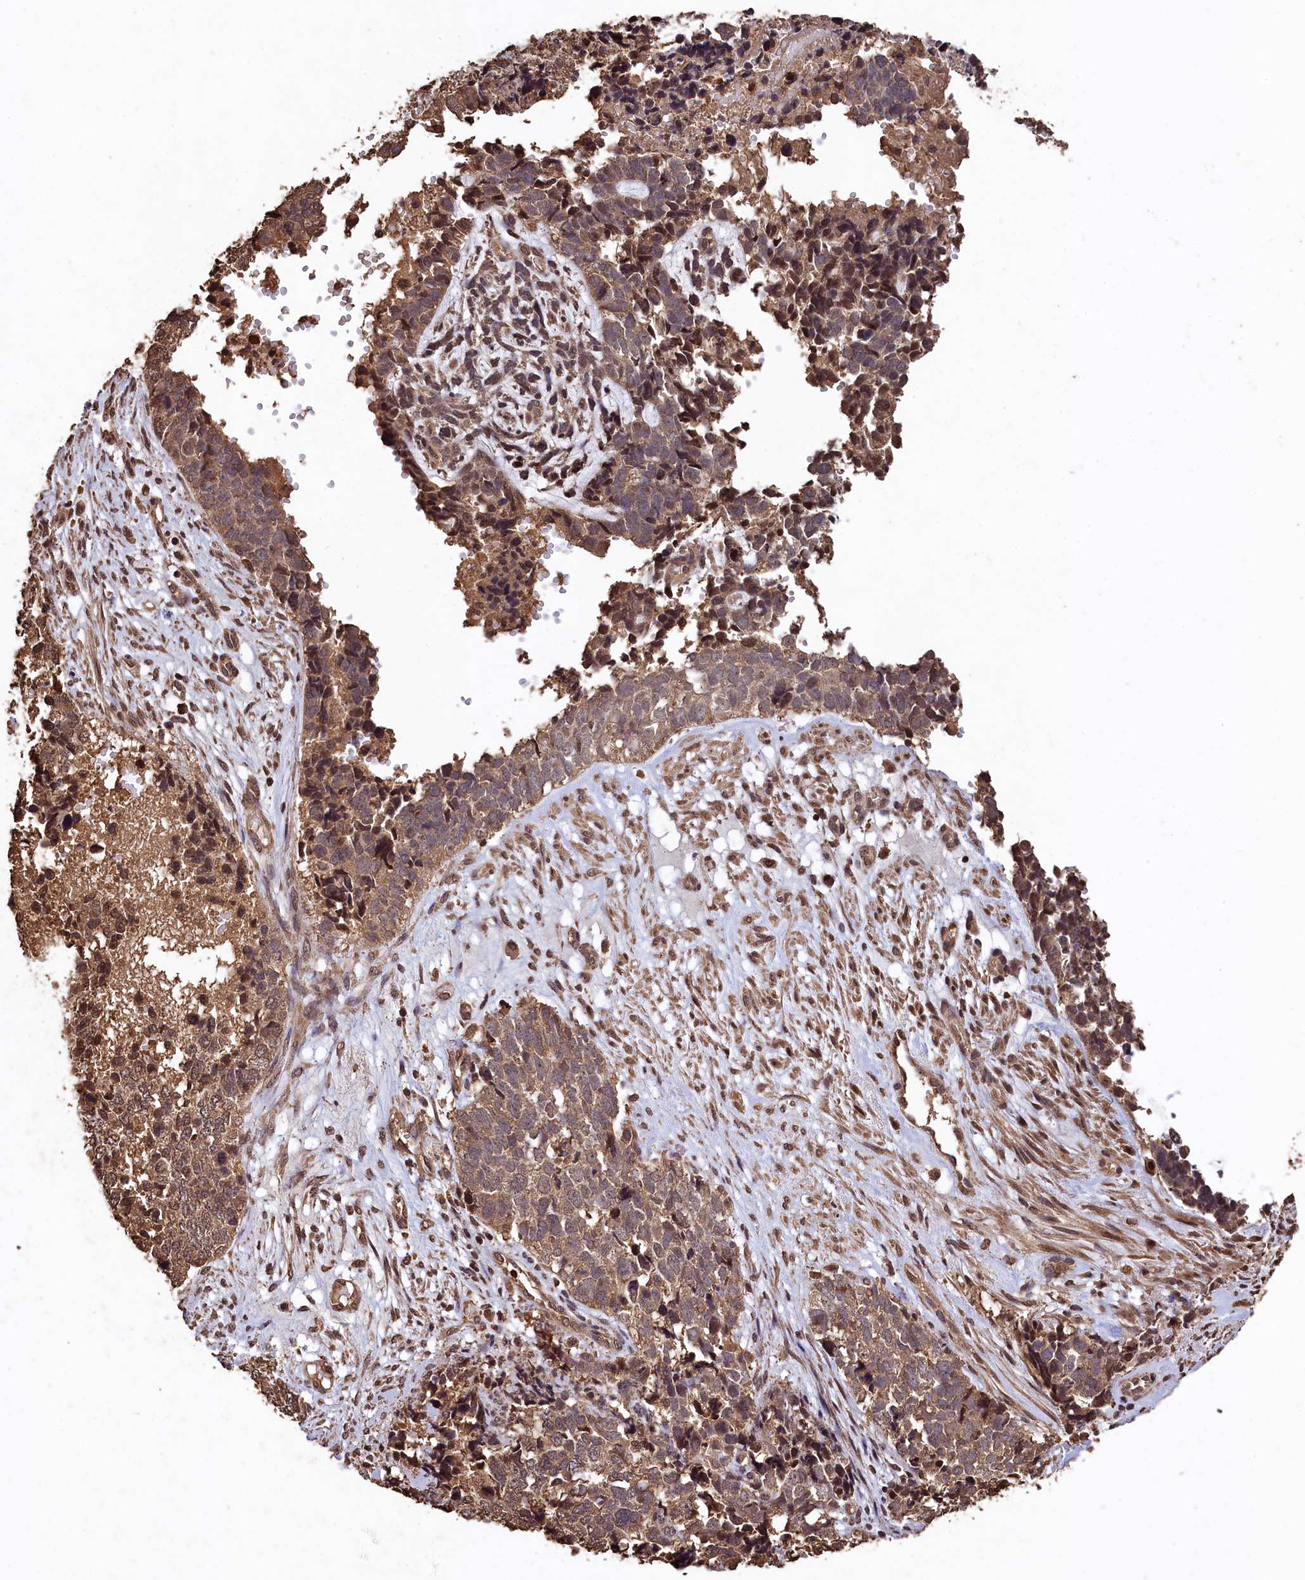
{"staining": {"intensity": "moderate", "quantity": "25%-75%", "location": "cytoplasmic/membranous,nuclear"}, "tissue": "cervical cancer", "cell_type": "Tumor cells", "image_type": "cancer", "snomed": [{"axis": "morphology", "description": "Squamous cell carcinoma, NOS"}, {"axis": "topography", "description": "Cervix"}], "caption": "DAB immunohistochemical staining of human cervical squamous cell carcinoma shows moderate cytoplasmic/membranous and nuclear protein expression in approximately 25%-75% of tumor cells.", "gene": "CEP57L1", "patient": {"sex": "female", "age": 63}}